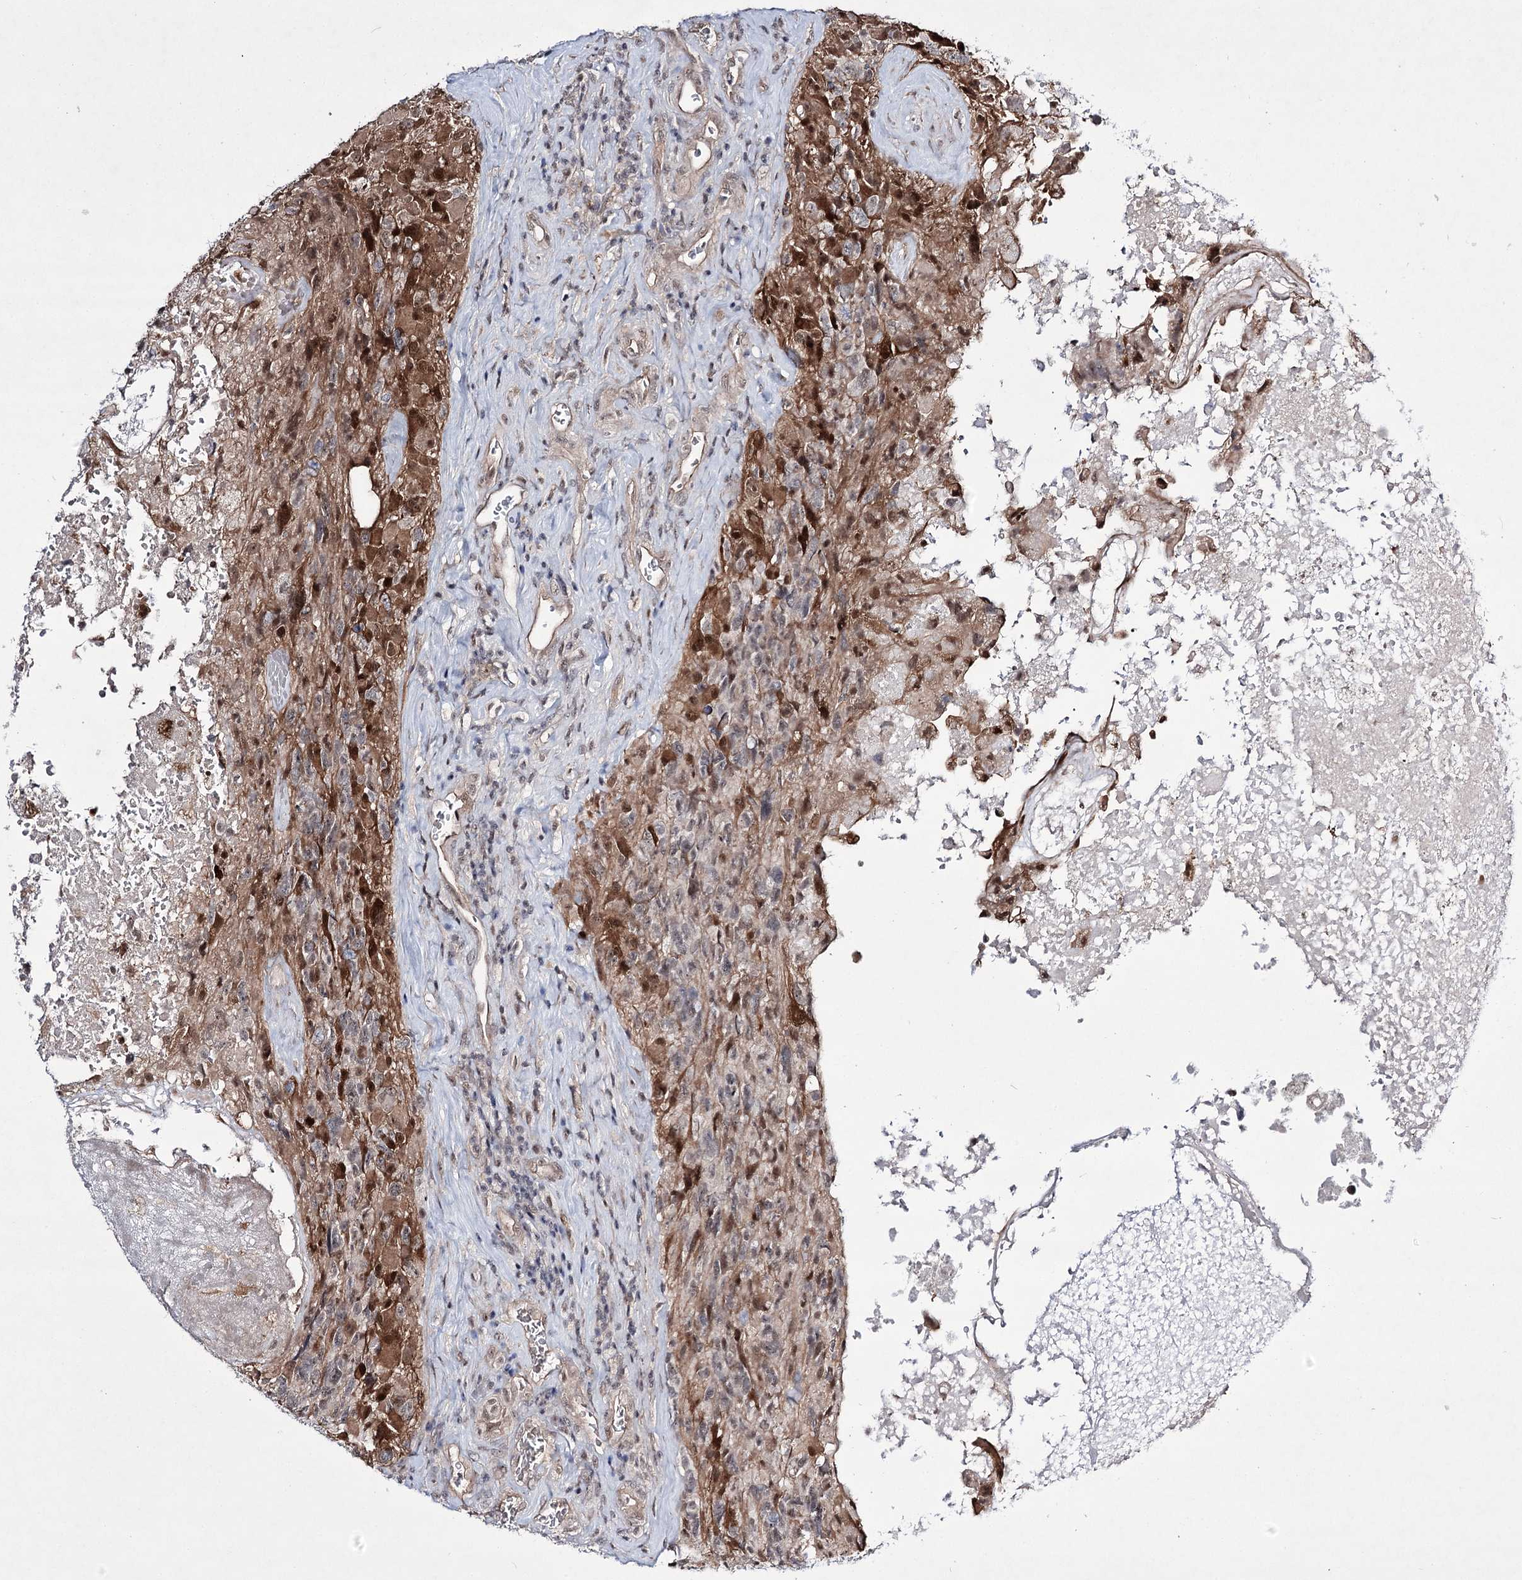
{"staining": {"intensity": "moderate", "quantity": "<25%", "location": "cytoplasmic/membranous,nuclear"}, "tissue": "glioma", "cell_type": "Tumor cells", "image_type": "cancer", "snomed": [{"axis": "morphology", "description": "Glioma, malignant, High grade"}, {"axis": "topography", "description": "Brain"}], "caption": "IHC image of neoplastic tissue: glioma stained using immunohistochemistry (IHC) shows low levels of moderate protein expression localized specifically in the cytoplasmic/membranous and nuclear of tumor cells, appearing as a cytoplasmic/membranous and nuclear brown color.", "gene": "HOXC11", "patient": {"sex": "male", "age": 76}}